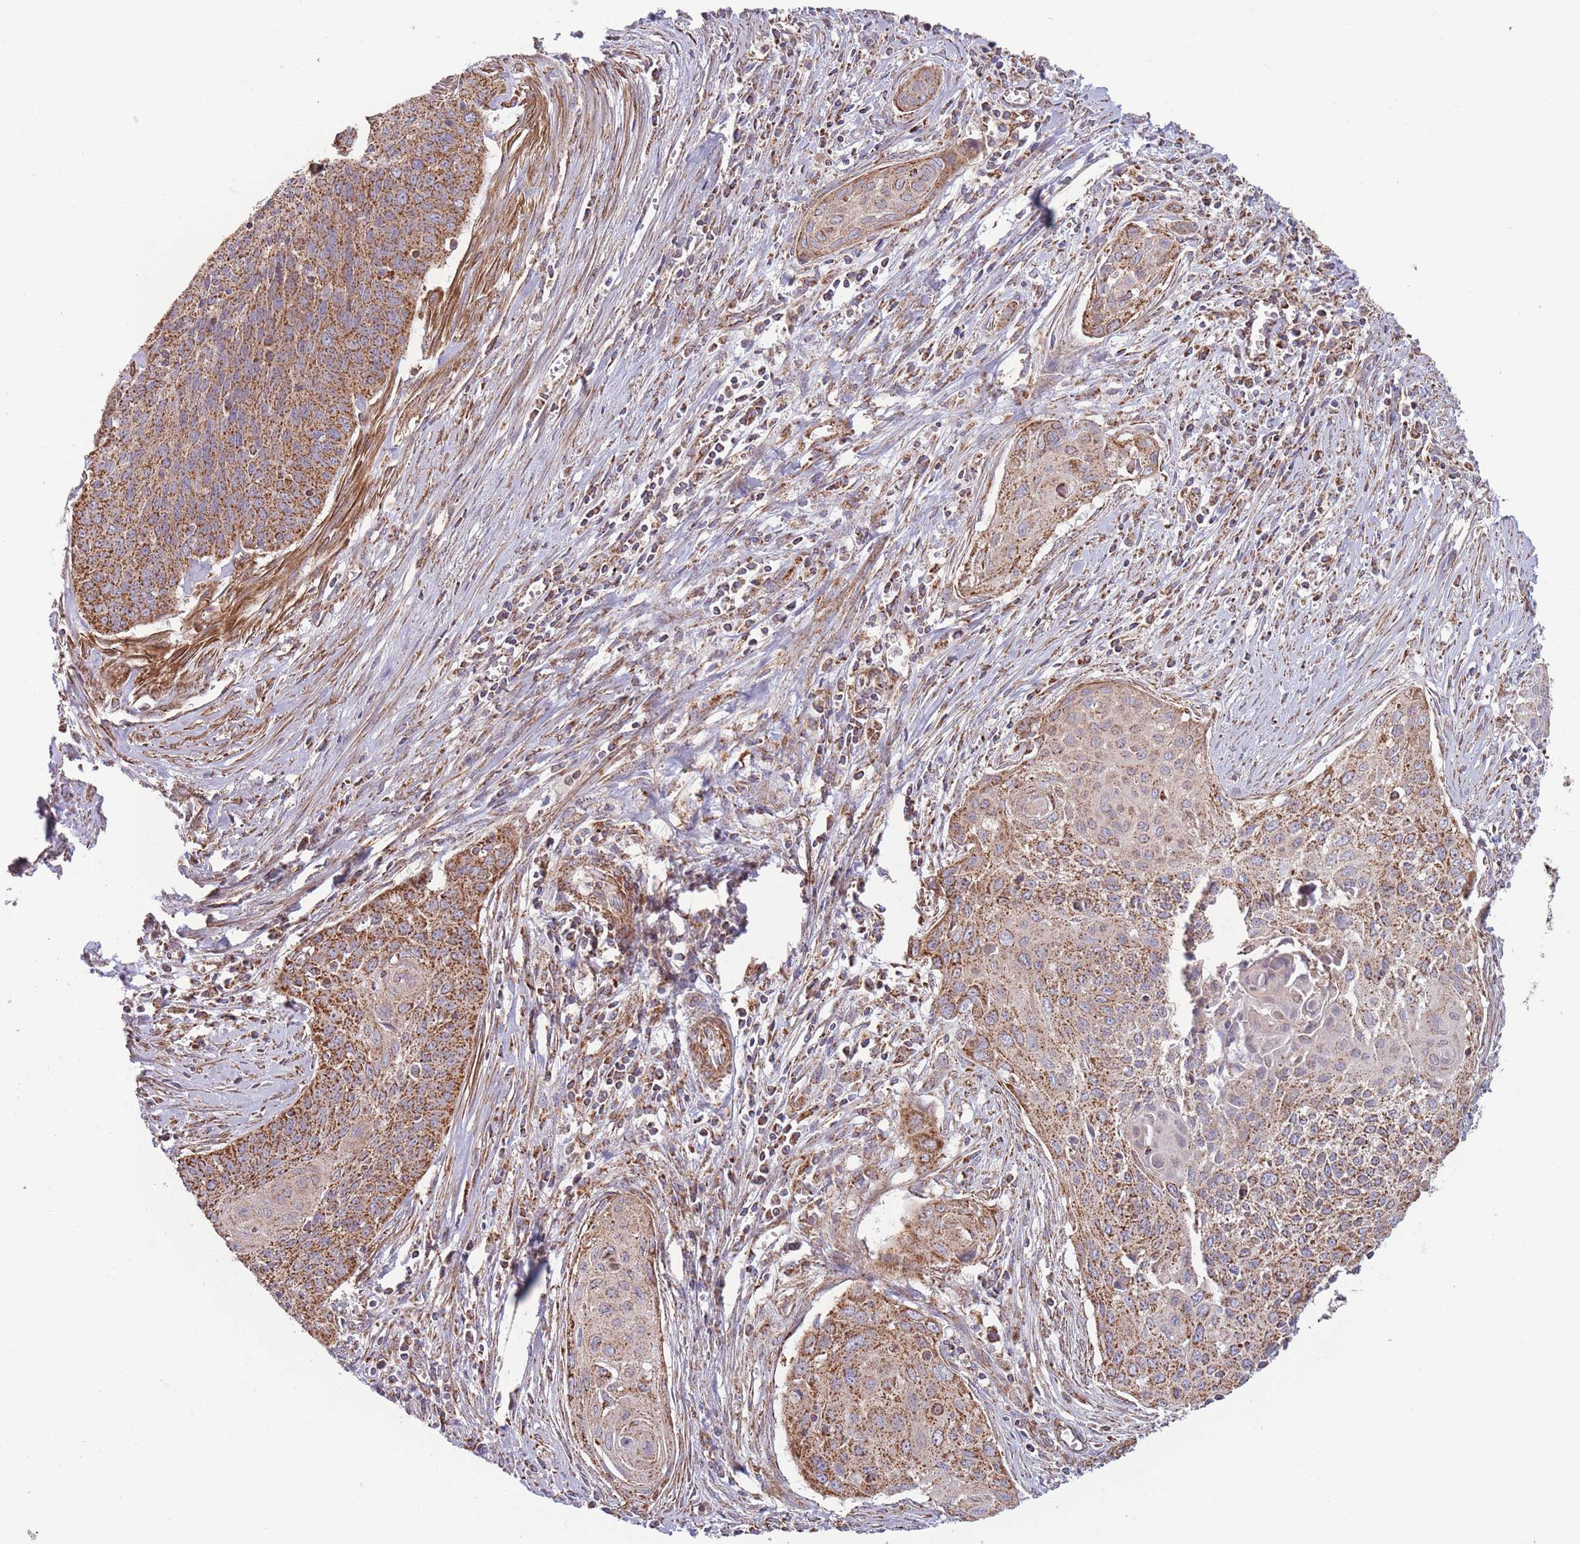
{"staining": {"intensity": "moderate", "quantity": ">75%", "location": "cytoplasmic/membranous"}, "tissue": "cervical cancer", "cell_type": "Tumor cells", "image_type": "cancer", "snomed": [{"axis": "morphology", "description": "Squamous cell carcinoma, NOS"}, {"axis": "topography", "description": "Cervix"}], "caption": "About >75% of tumor cells in cervical cancer (squamous cell carcinoma) show moderate cytoplasmic/membranous protein expression as visualized by brown immunohistochemical staining.", "gene": "KIF16B", "patient": {"sex": "female", "age": 55}}